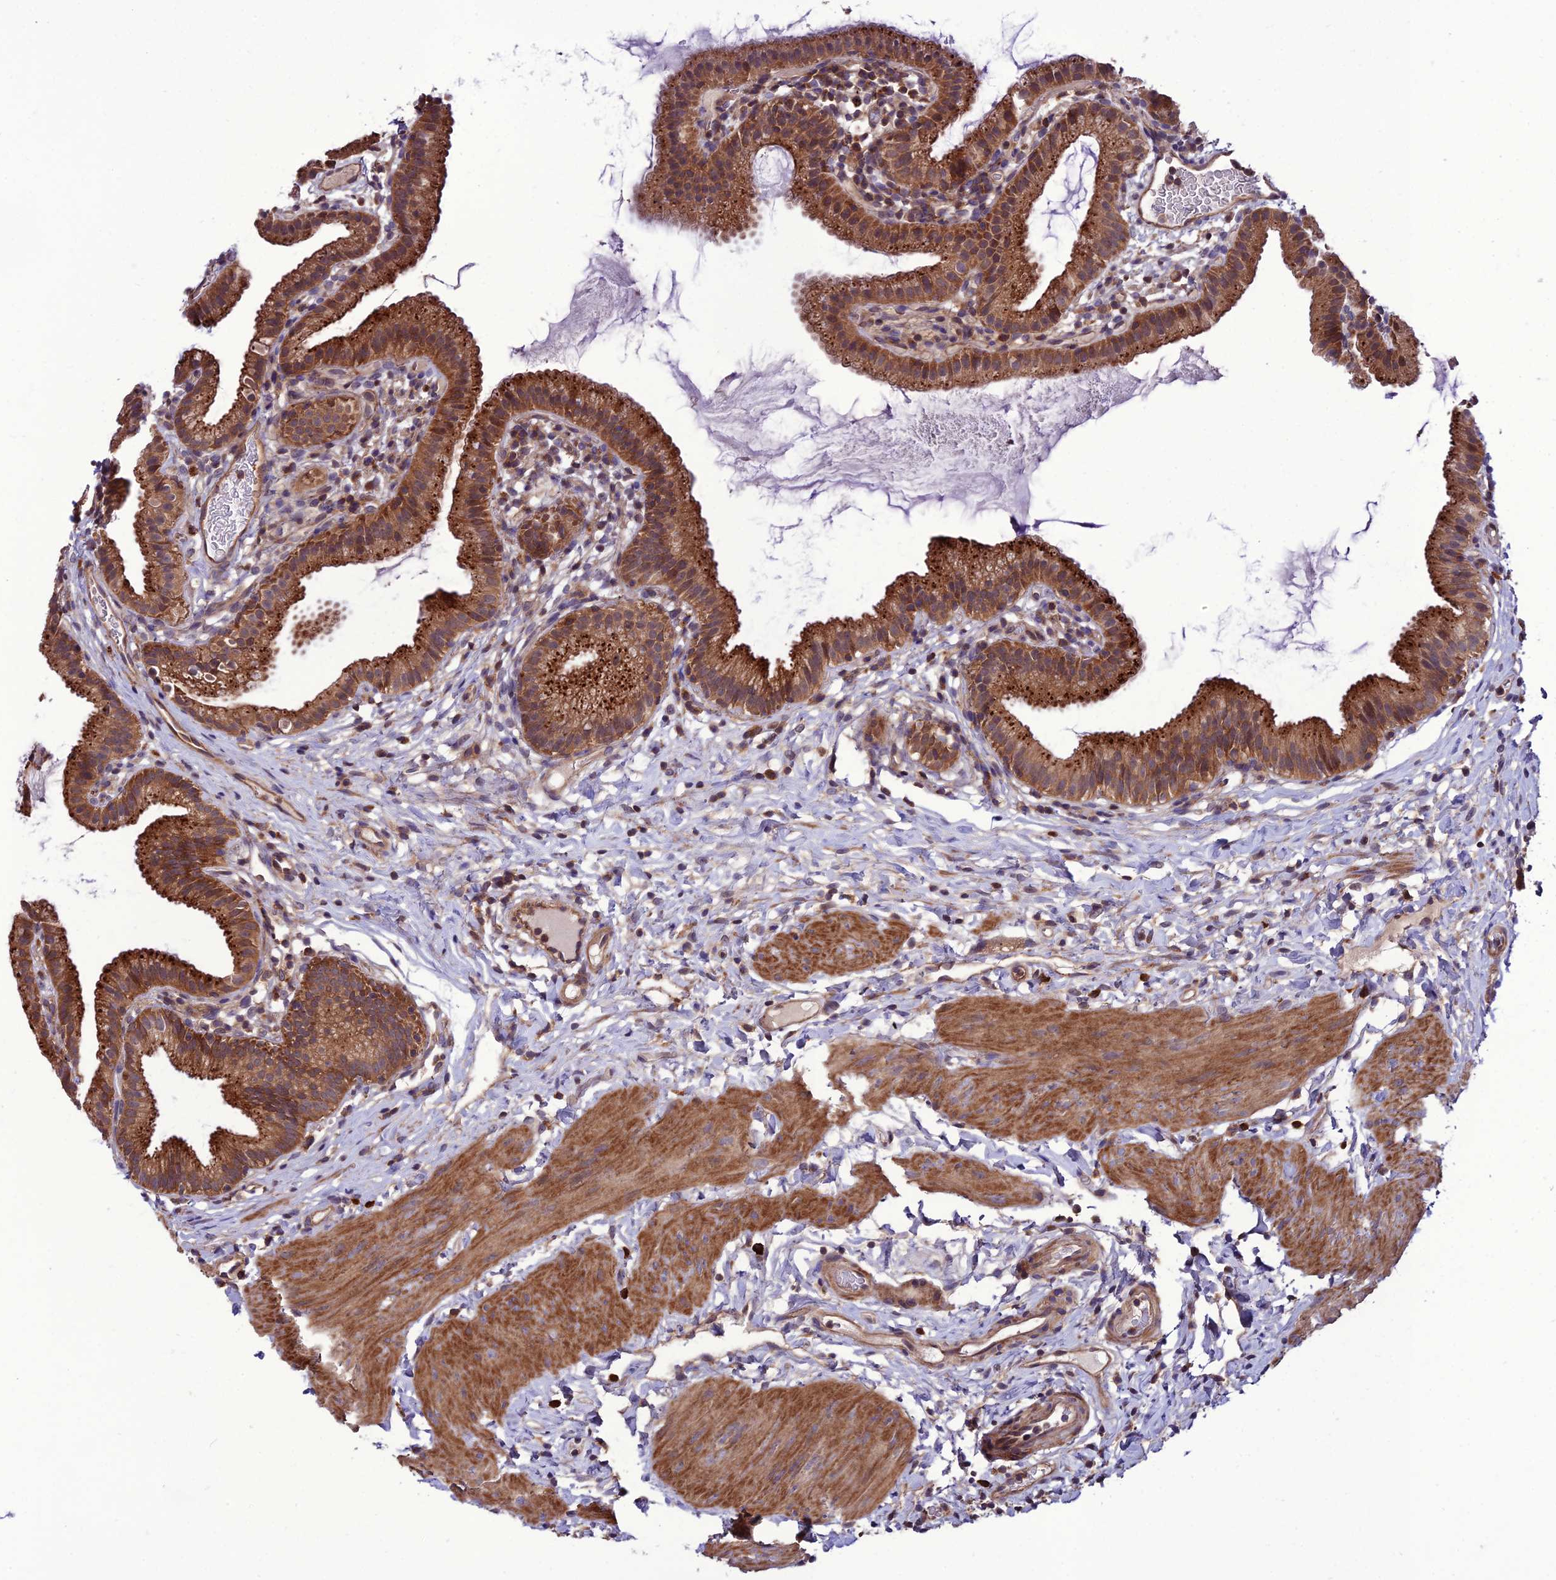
{"staining": {"intensity": "strong", "quantity": ">75%", "location": "cytoplasmic/membranous"}, "tissue": "gallbladder", "cell_type": "Glandular cells", "image_type": "normal", "snomed": [{"axis": "morphology", "description": "Normal tissue, NOS"}, {"axis": "topography", "description": "Gallbladder"}], "caption": "A histopathology image showing strong cytoplasmic/membranous positivity in approximately >75% of glandular cells in benign gallbladder, as visualized by brown immunohistochemical staining.", "gene": "PPIL3", "patient": {"sex": "female", "age": 46}}